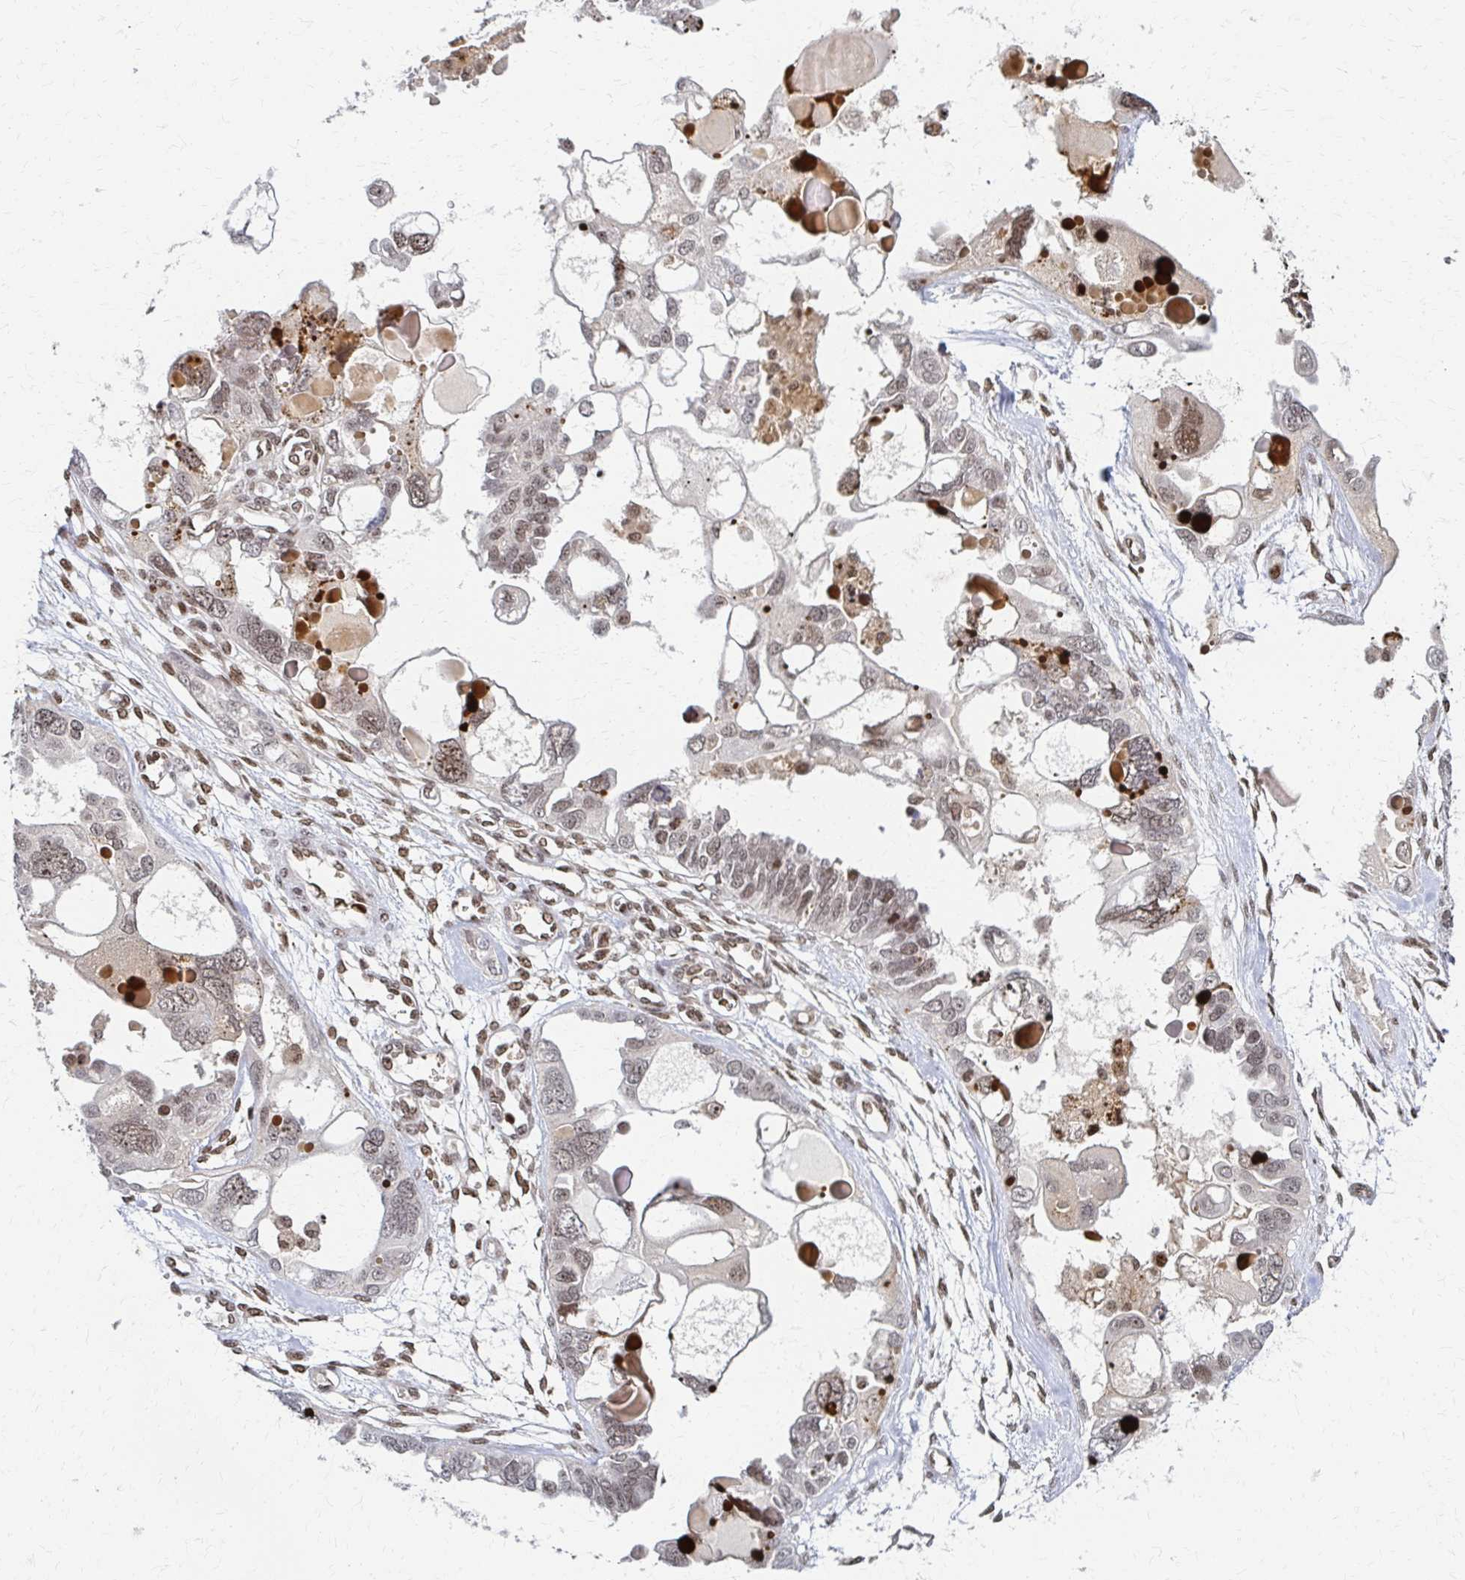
{"staining": {"intensity": "weak", "quantity": "25%-75%", "location": "nuclear"}, "tissue": "ovarian cancer", "cell_type": "Tumor cells", "image_type": "cancer", "snomed": [{"axis": "morphology", "description": "Cystadenocarcinoma, serous, NOS"}, {"axis": "topography", "description": "Ovary"}], "caption": "DAB immunohistochemical staining of human ovarian cancer (serous cystadenocarcinoma) exhibits weak nuclear protein expression in about 25%-75% of tumor cells. Using DAB (3,3'-diaminobenzidine) (brown) and hematoxylin (blue) stains, captured at high magnification using brightfield microscopy.", "gene": "PSMD7", "patient": {"sex": "female", "age": 51}}